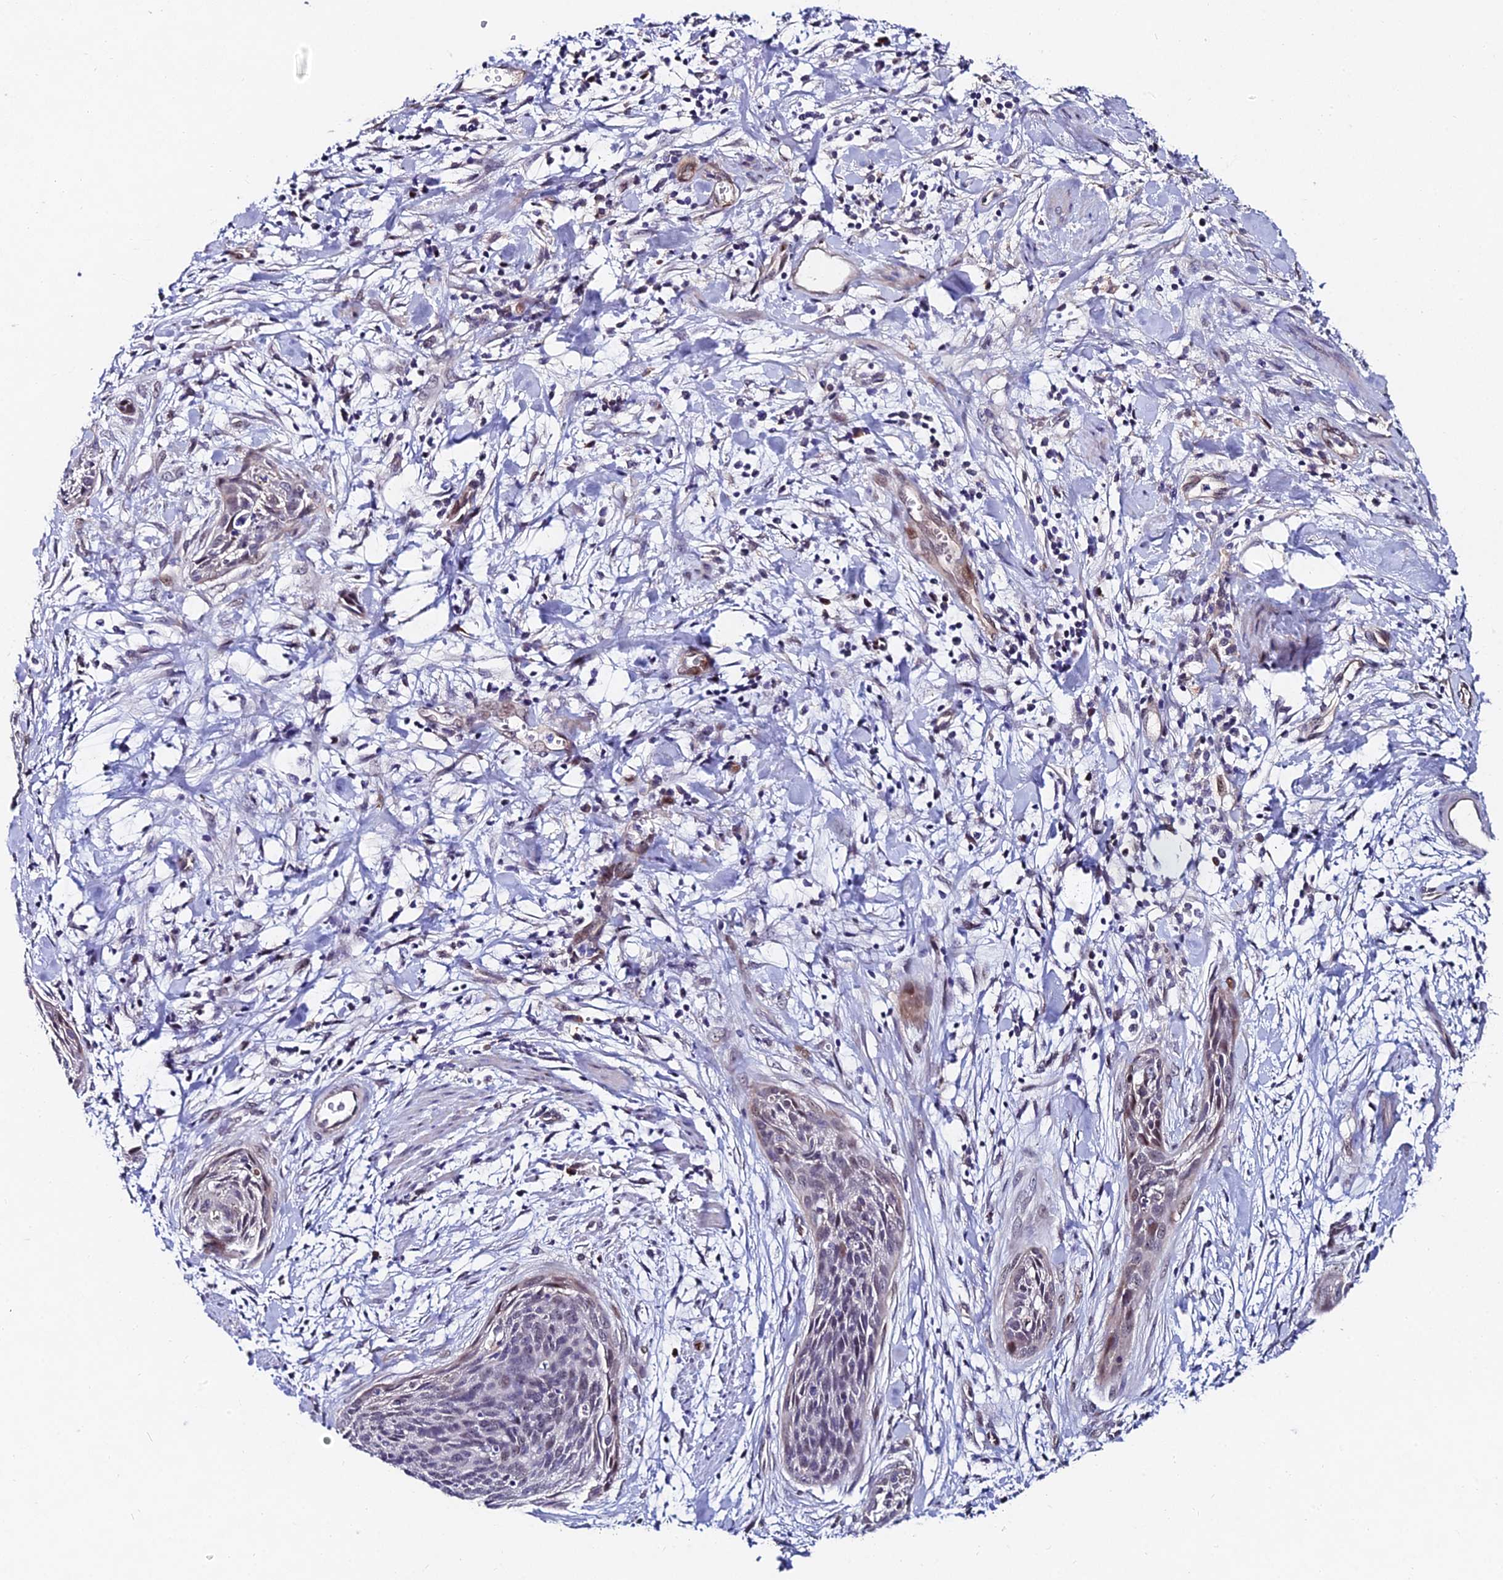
{"staining": {"intensity": "weak", "quantity": "<25%", "location": "nuclear"}, "tissue": "cervical cancer", "cell_type": "Tumor cells", "image_type": "cancer", "snomed": [{"axis": "morphology", "description": "Squamous cell carcinoma, NOS"}, {"axis": "topography", "description": "Cervix"}], "caption": "Tumor cells are negative for protein expression in human cervical cancer (squamous cell carcinoma).", "gene": "TRIM24", "patient": {"sex": "female", "age": 55}}